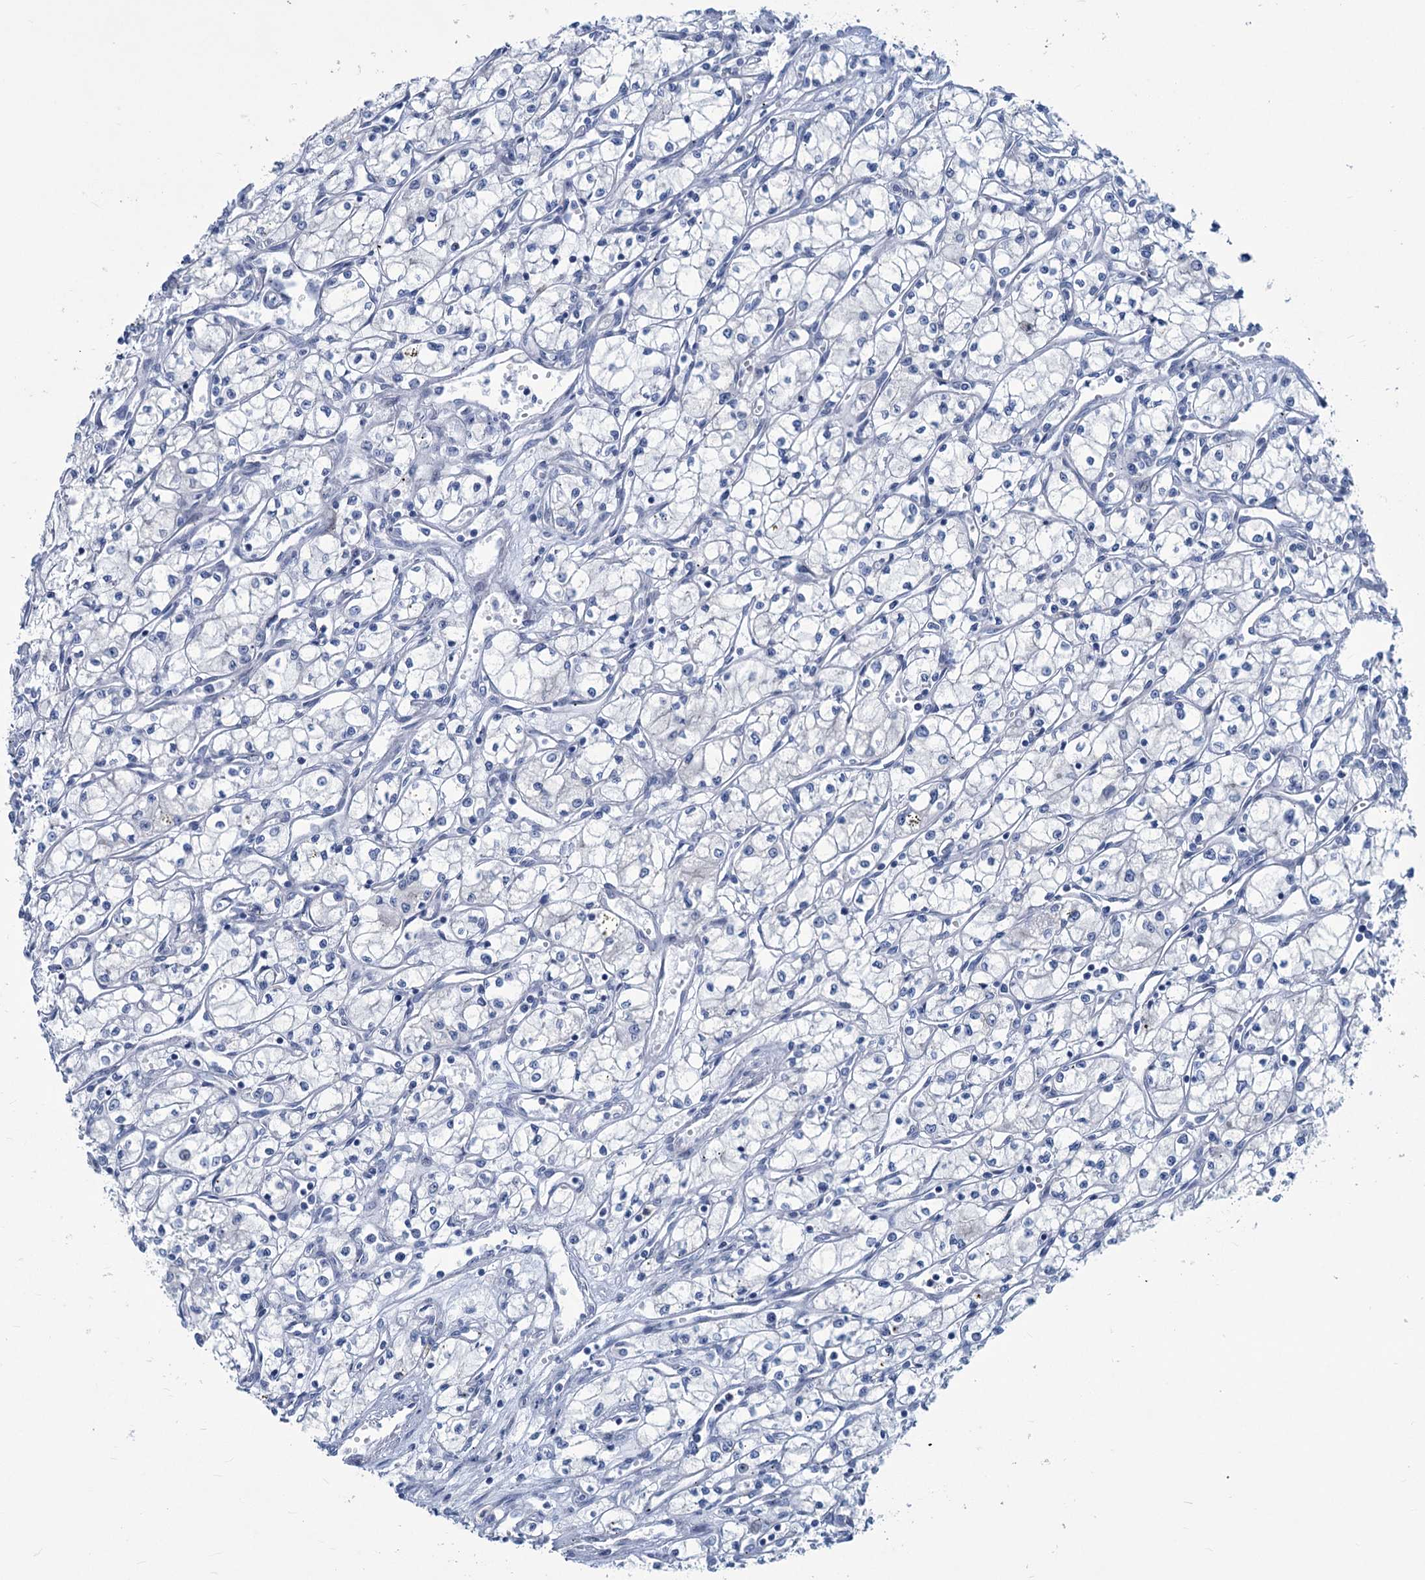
{"staining": {"intensity": "negative", "quantity": "none", "location": "none"}, "tissue": "renal cancer", "cell_type": "Tumor cells", "image_type": "cancer", "snomed": [{"axis": "morphology", "description": "Adenocarcinoma, NOS"}, {"axis": "topography", "description": "Kidney"}], "caption": "Protein analysis of adenocarcinoma (renal) shows no significant staining in tumor cells.", "gene": "NEU3", "patient": {"sex": "male", "age": 59}}